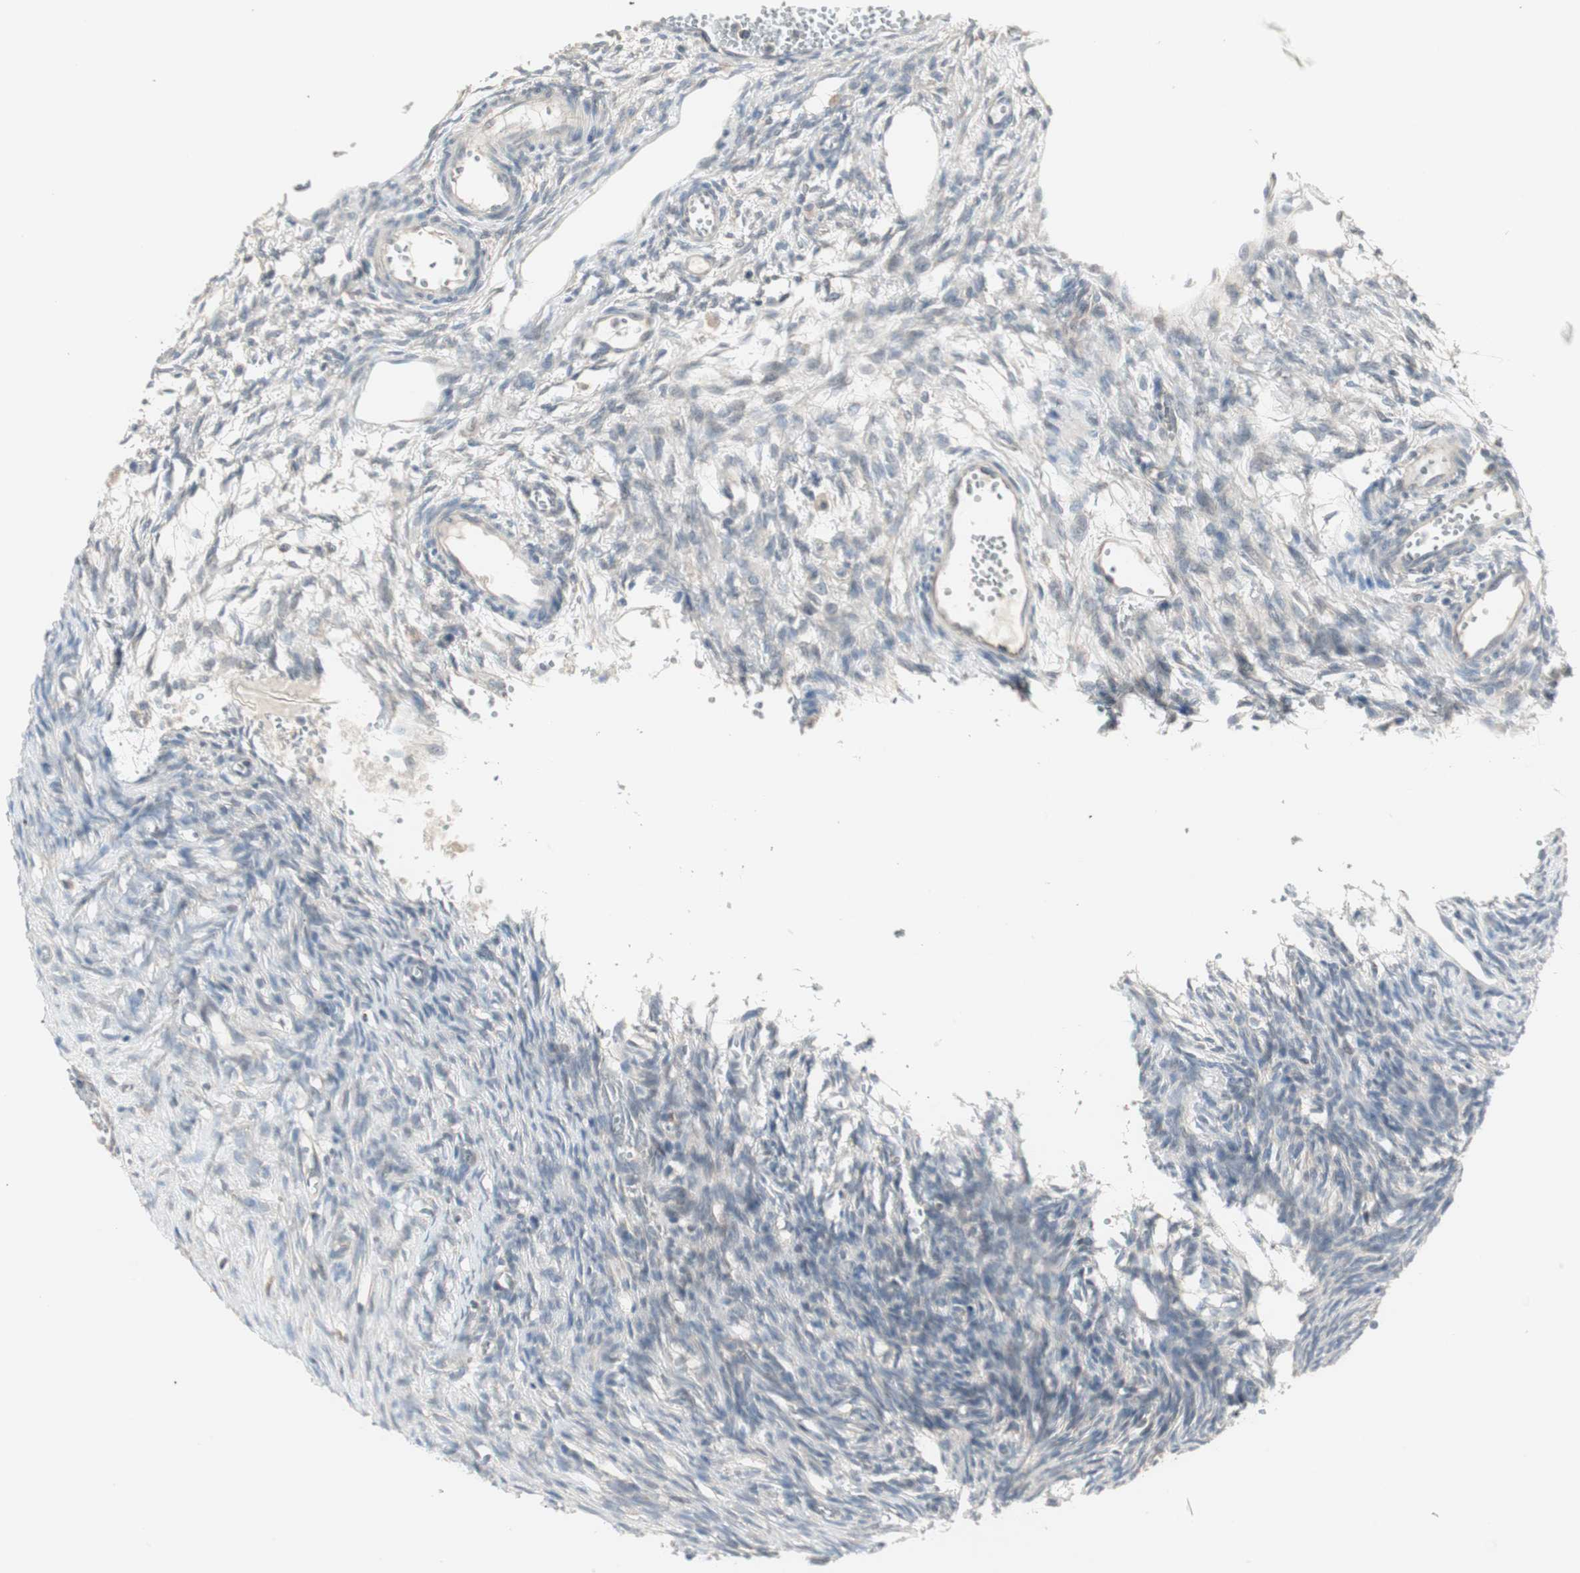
{"staining": {"intensity": "weak", "quantity": ">75%", "location": "cytoplasmic/membranous"}, "tissue": "ovary", "cell_type": "Follicle cells", "image_type": "normal", "snomed": [{"axis": "morphology", "description": "Normal tissue, NOS"}, {"axis": "topography", "description": "Ovary"}], "caption": "The photomicrograph displays staining of unremarkable ovary, revealing weak cytoplasmic/membranous protein positivity (brown color) within follicle cells. Nuclei are stained in blue.", "gene": "ZFP36", "patient": {"sex": "female", "age": 33}}